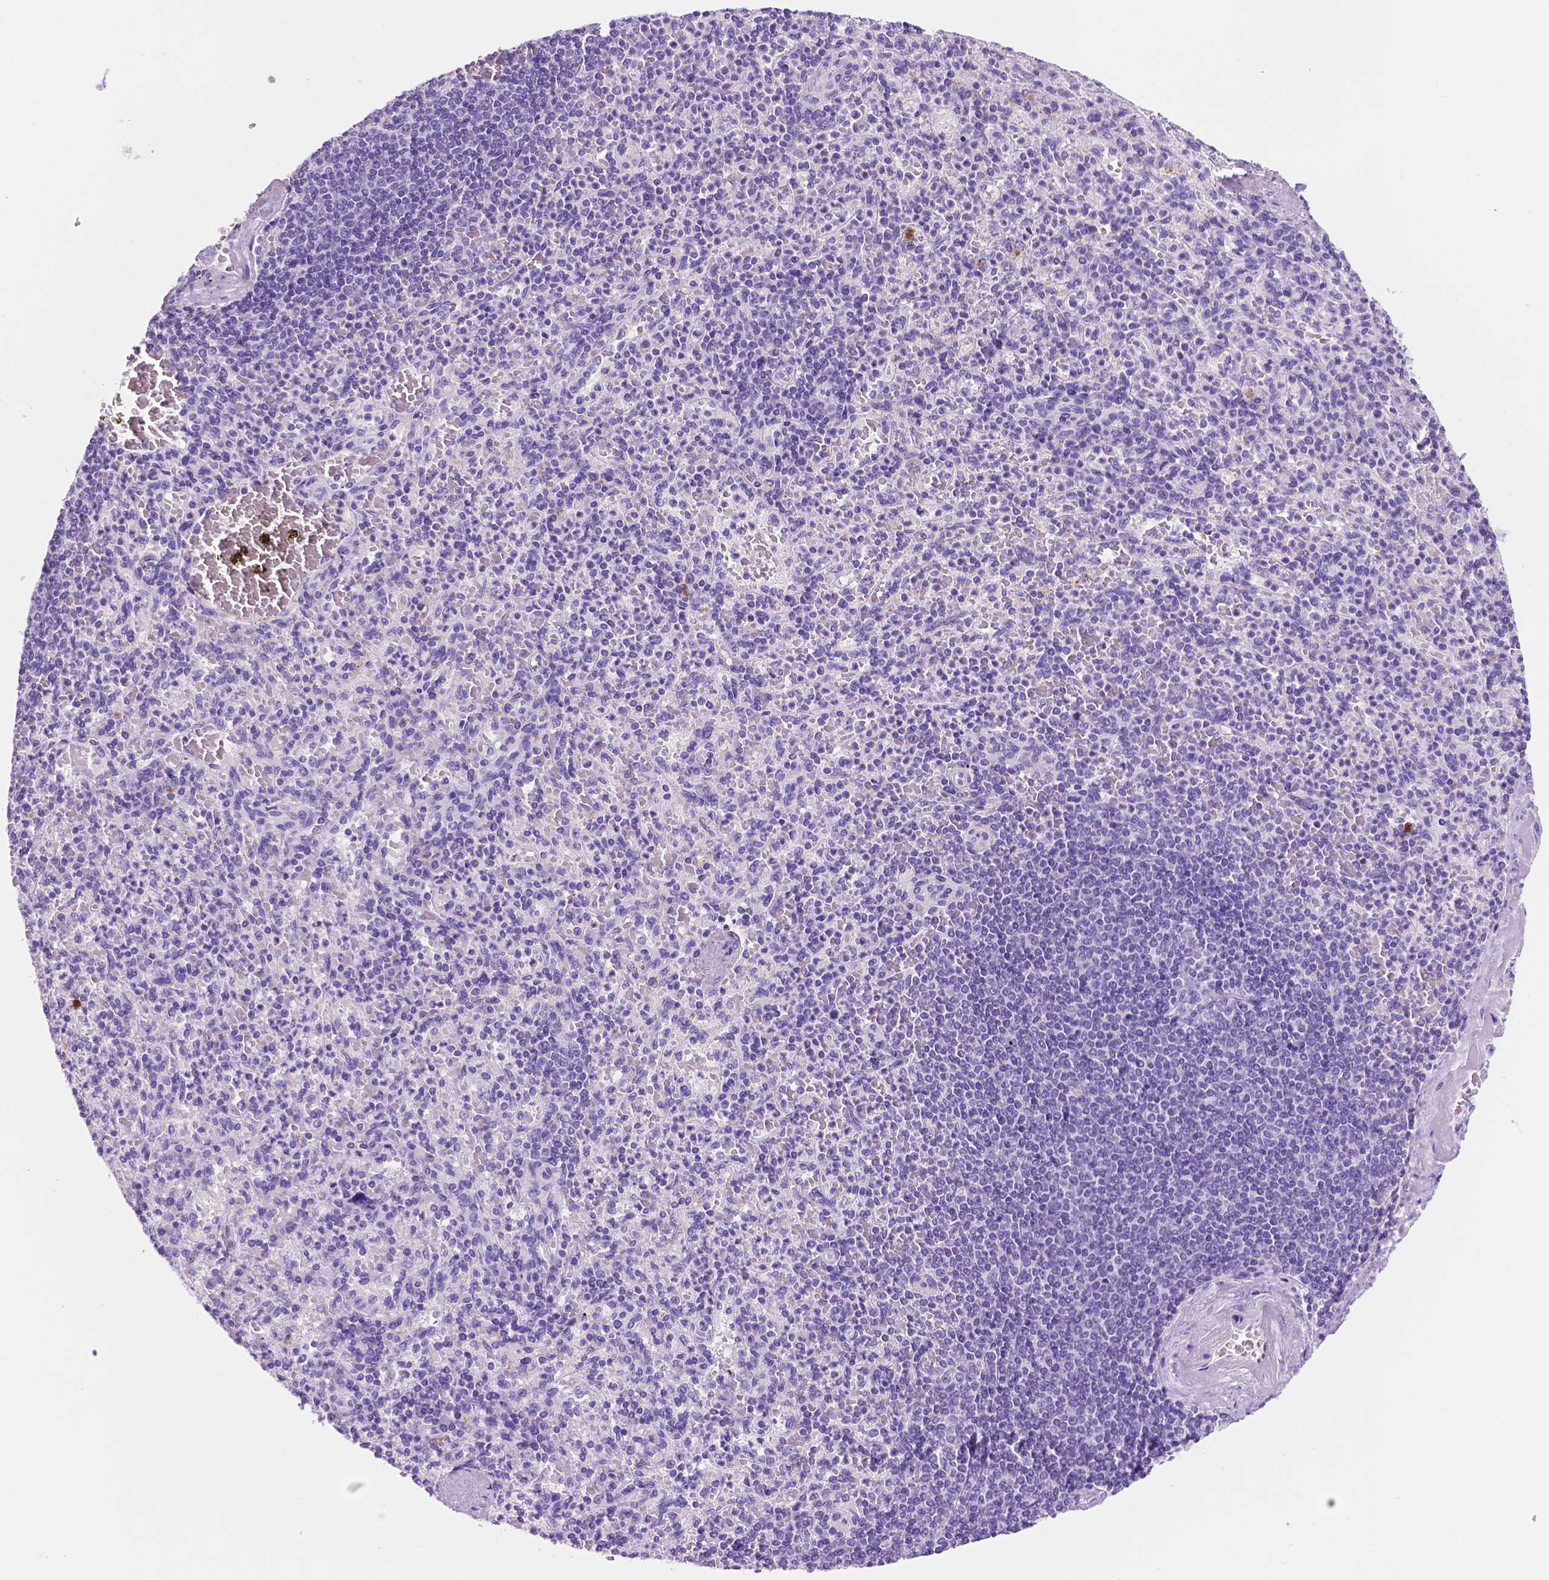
{"staining": {"intensity": "negative", "quantity": "none", "location": "none"}, "tissue": "spleen", "cell_type": "Cells in red pulp", "image_type": "normal", "snomed": [{"axis": "morphology", "description": "Normal tissue, NOS"}, {"axis": "topography", "description": "Spleen"}], "caption": "Spleen stained for a protein using immunohistochemistry displays no expression cells in red pulp.", "gene": "FOXB2", "patient": {"sex": "female", "age": 74}}